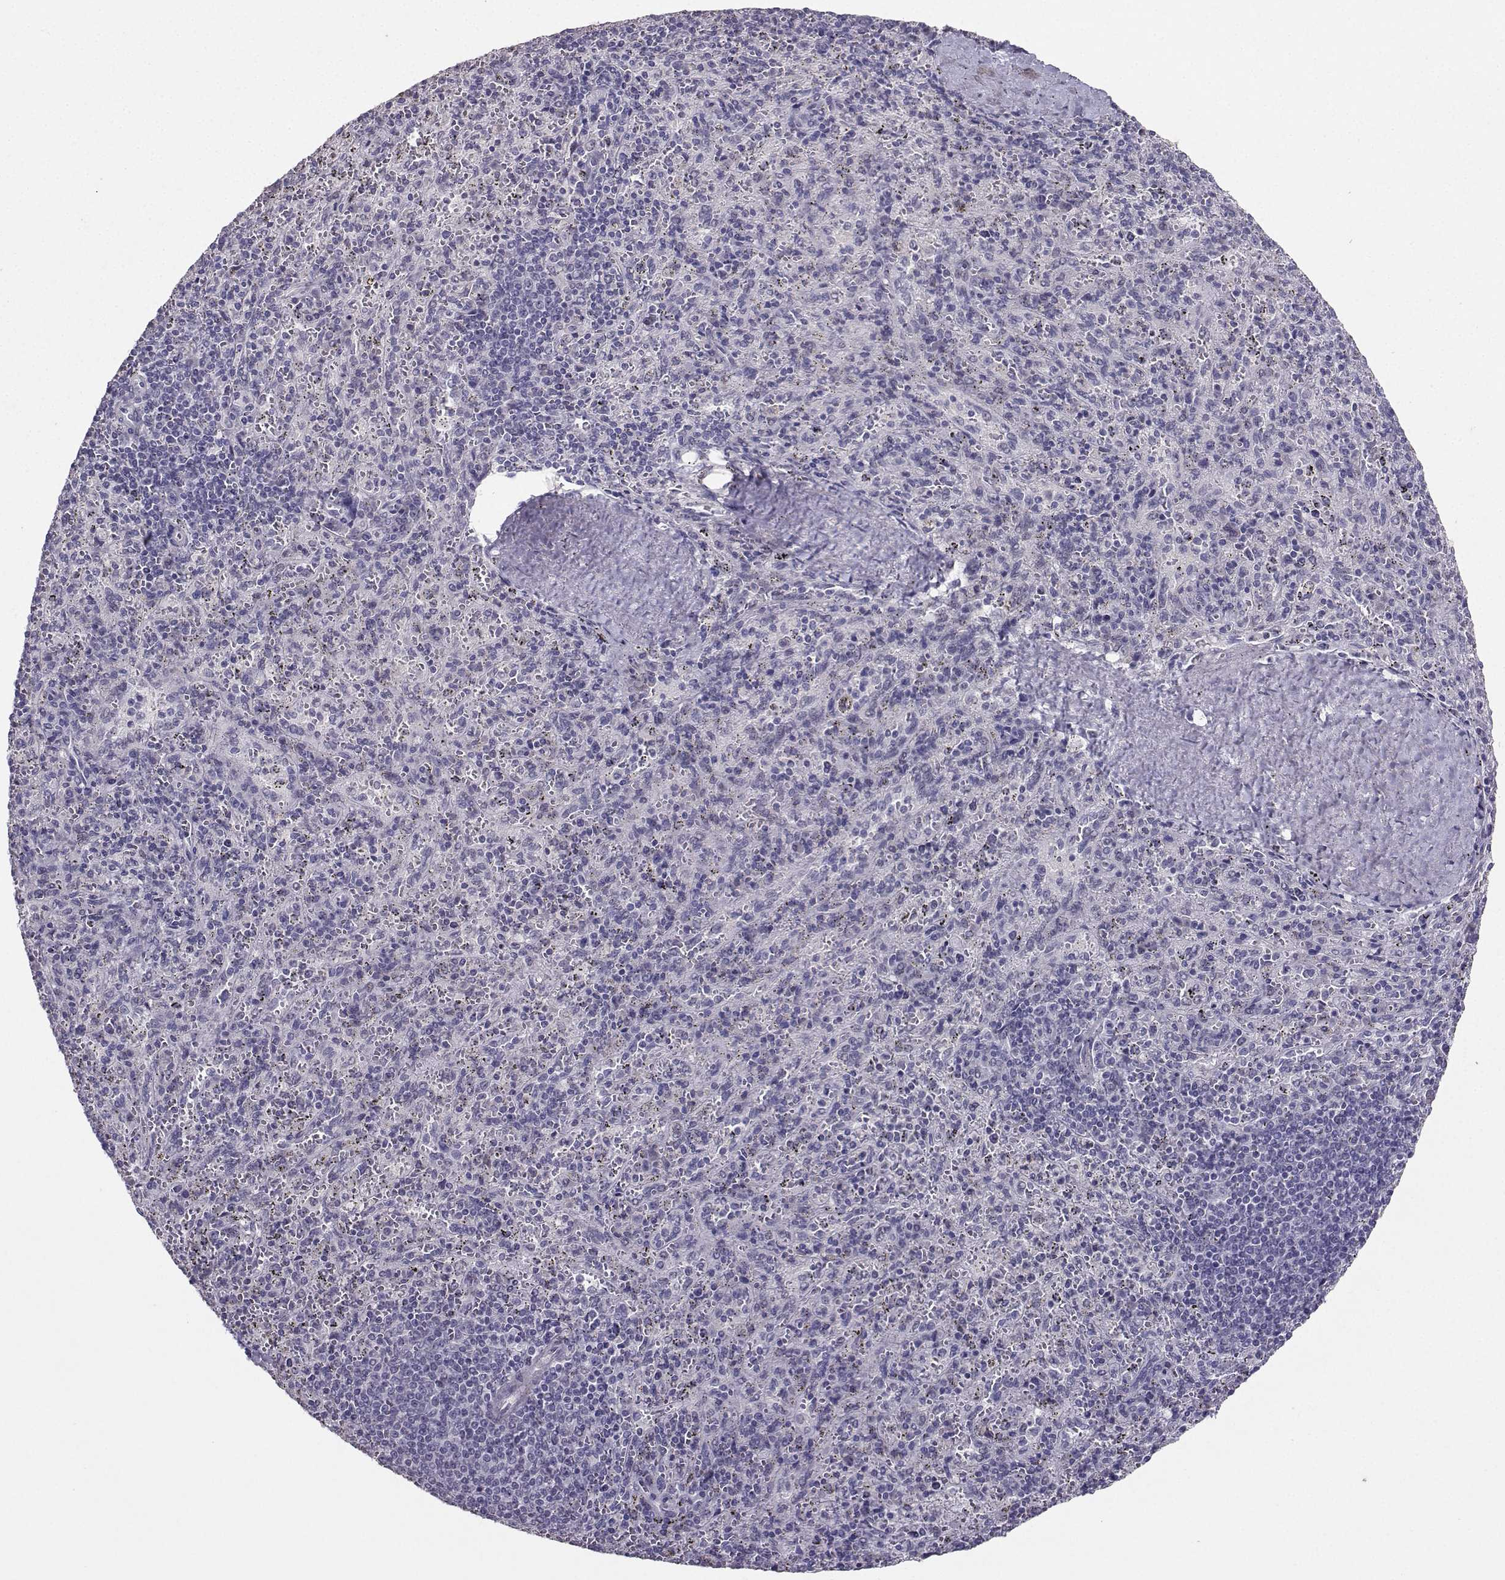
{"staining": {"intensity": "negative", "quantity": "none", "location": "none"}, "tissue": "spleen", "cell_type": "Cells in red pulp", "image_type": "normal", "snomed": [{"axis": "morphology", "description": "Normal tissue, NOS"}, {"axis": "topography", "description": "Spleen"}], "caption": "Immunohistochemical staining of benign human spleen reveals no significant expression in cells in red pulp. The staining is performed using DAB brown chromogen with nuclei counter-stained in using hematoxylin.", "gene": "CARTPT", "patient": {"sex": "male", "age": 57}}